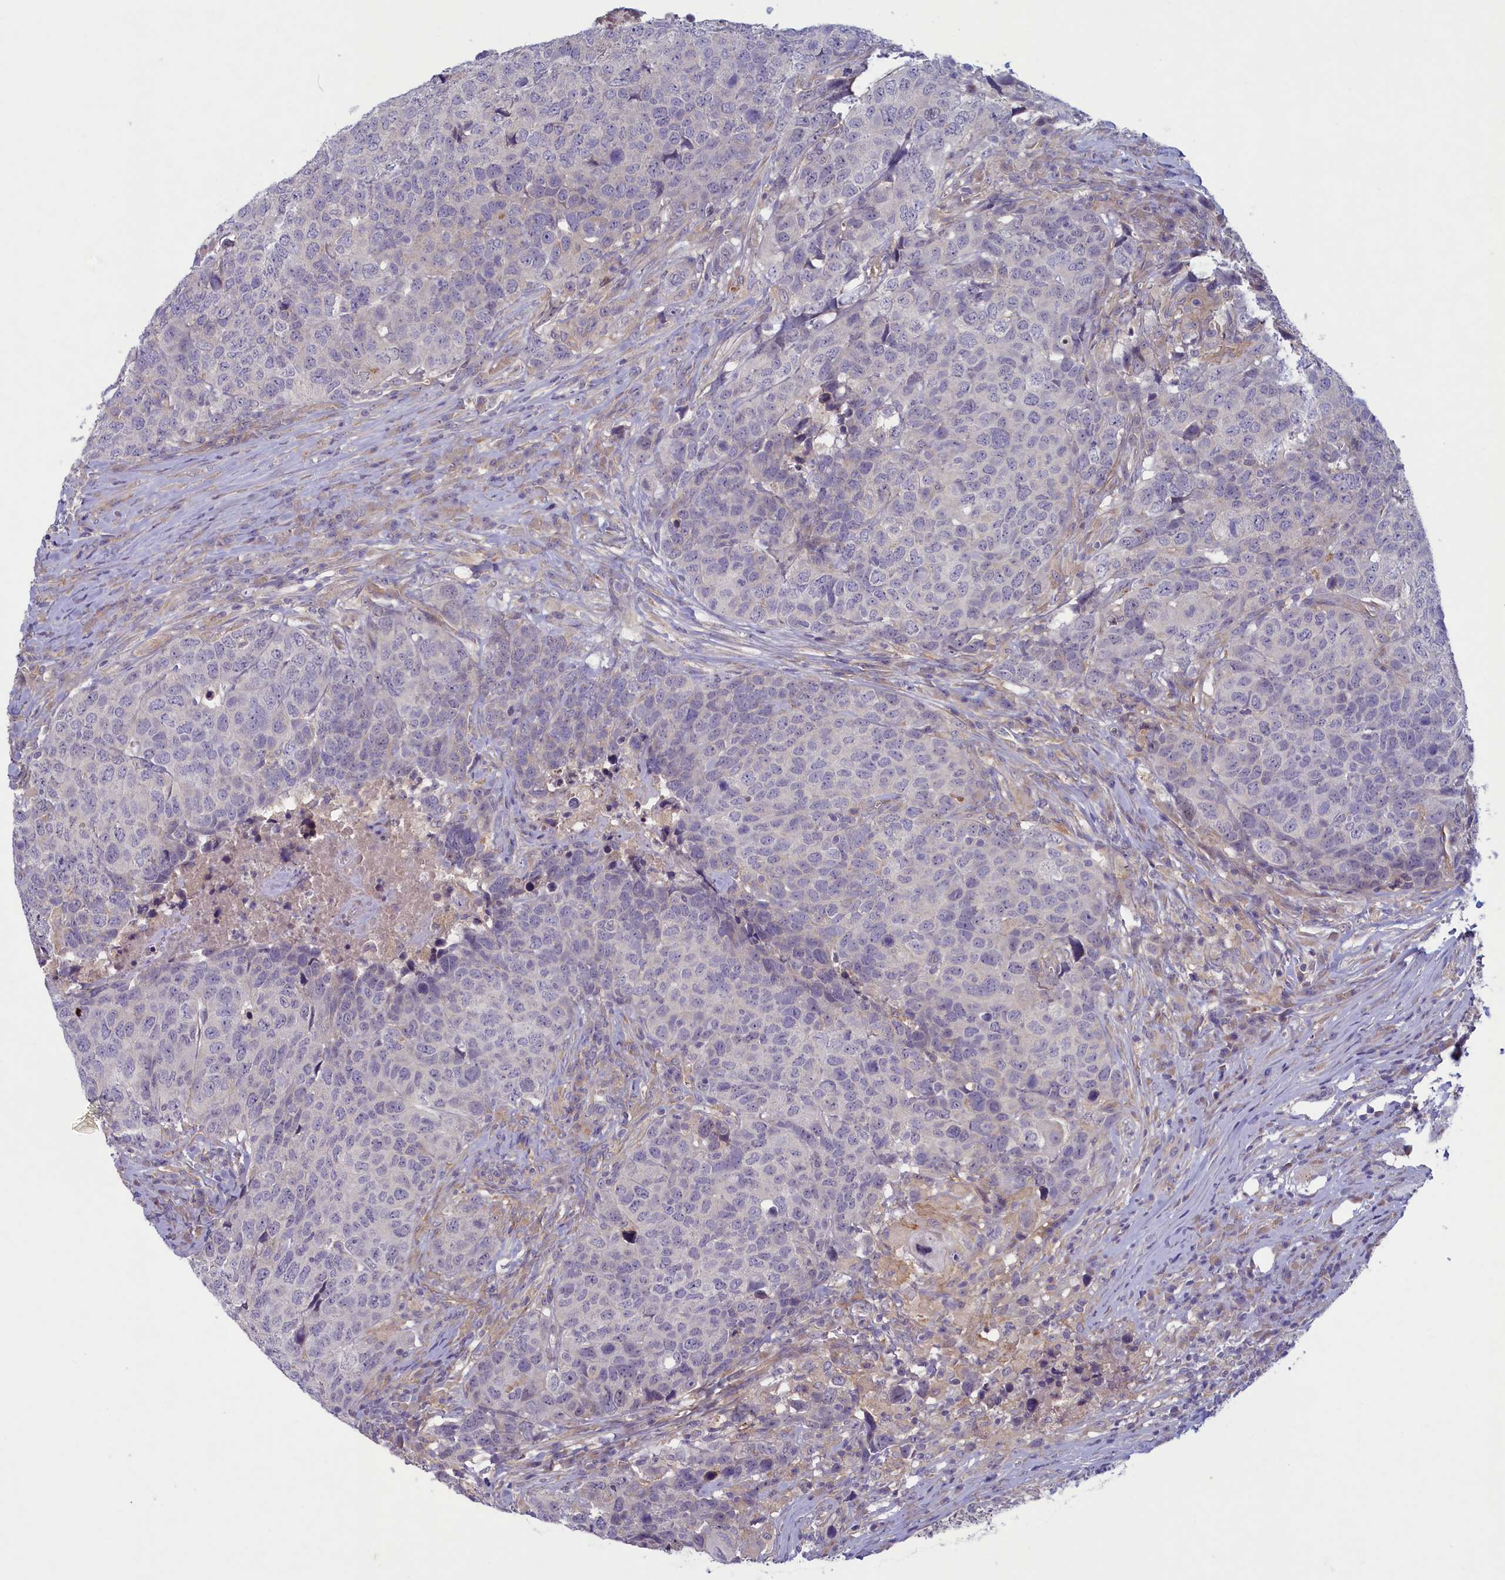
{"staining": {"intensity": "negative", "quantity": "none", "location": "none"}, "tissue": "head and neck cancer", "cell_type": "Tumor cells", "image_type": "cancer", "snomed": [{"axis": "morphology", "description": "Squamous cell carcinoma, NOS"}, {"axis": "topography", "description": "Head-Neck"}], "caption": "DAB (3,3'-diaminobenzidine) immunohistochemical staining of head and neck cancer exhibits no significant expression in tumor cells.", "gene": "PLEKHG6", "patient": {"sex": "male", "age": 66}}